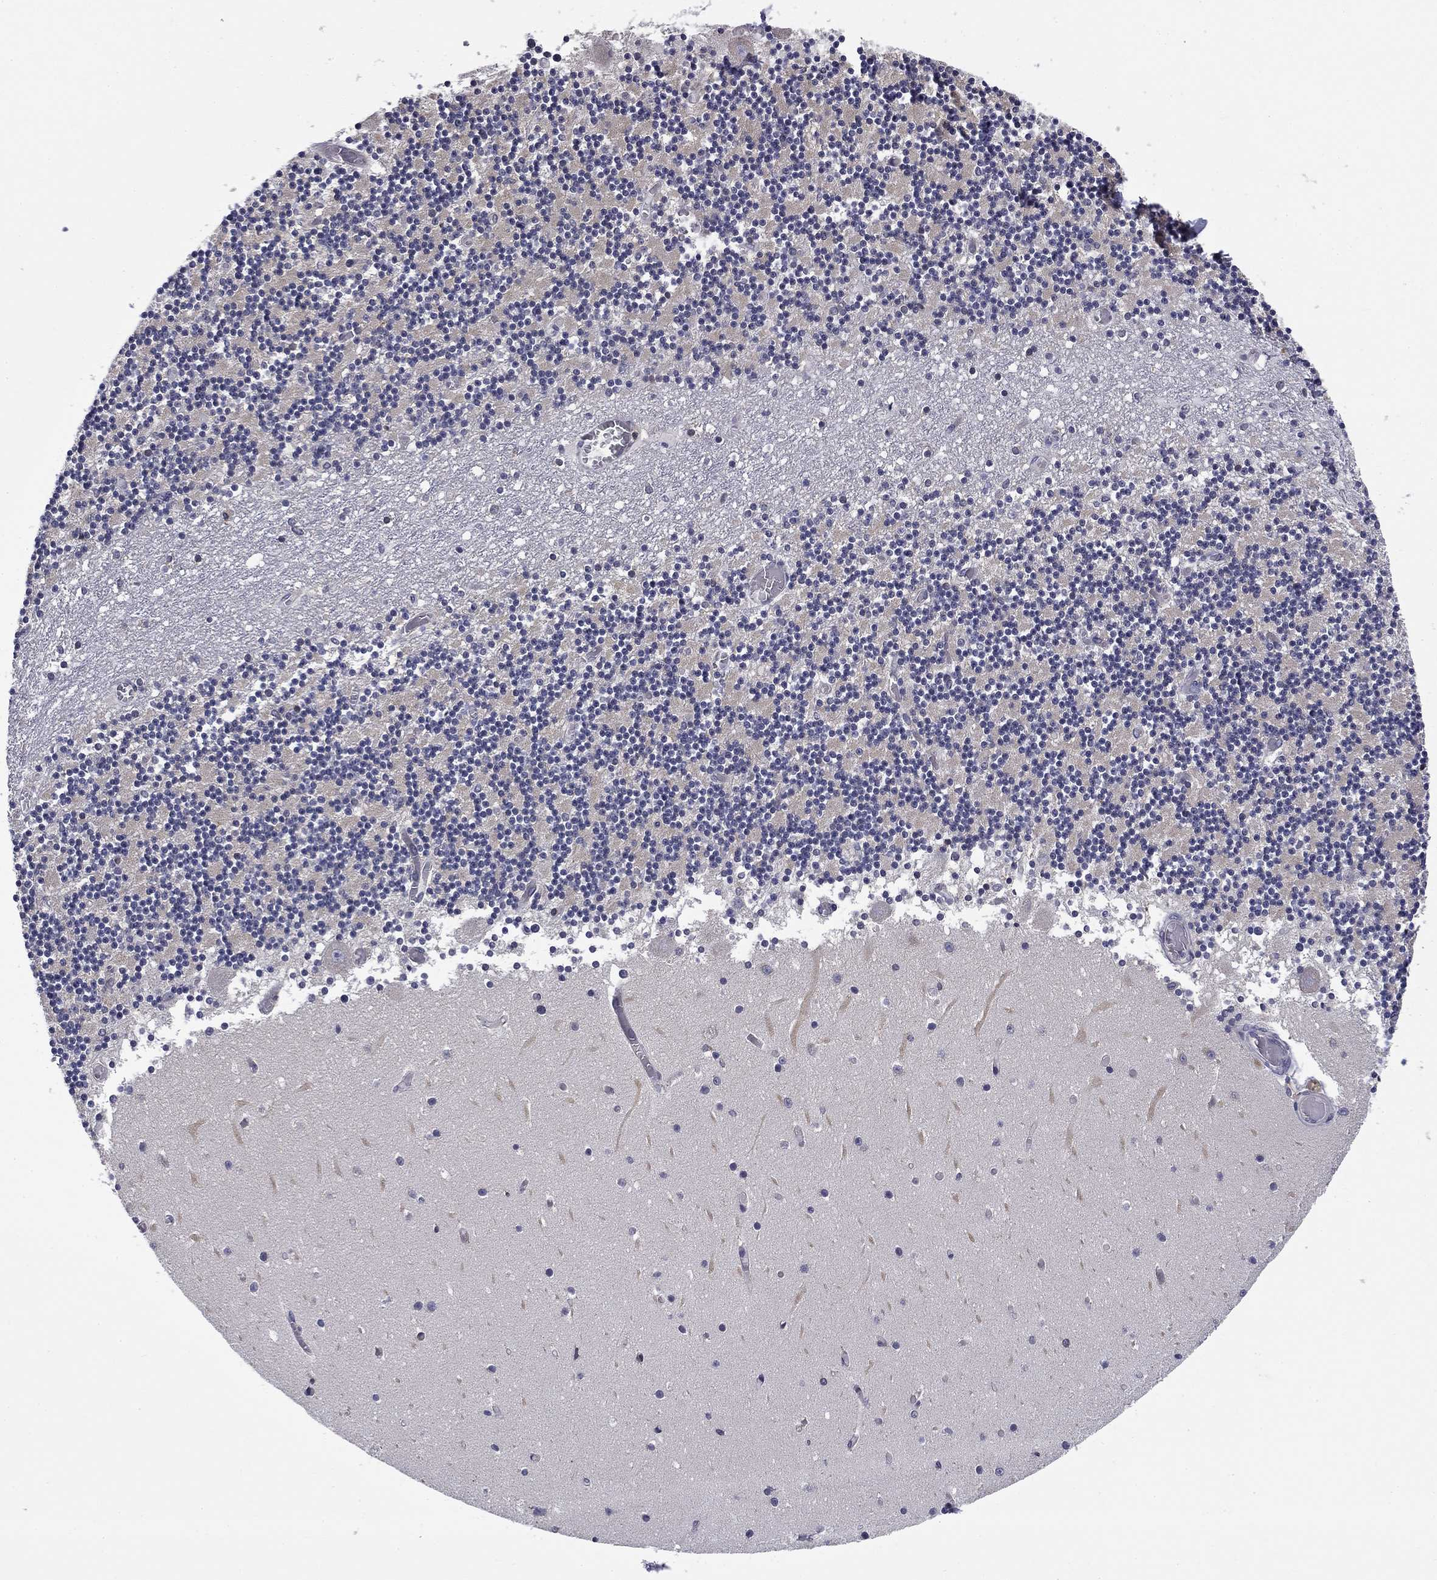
{"staining": {"intensity": "negative", "quantity": "none", "location": "none"}, "tissue": "cerebellum", "cell_type": "Cells in granular layer", "image_type": "normal", "snomed": [{"axis": "morphology", "description": "Normal tissue, NOS"}, {"axis": "topography", "description": "Cerebellum"}], "caption": "IHC photomicrograph of unremarkable cerebellum: cerebellum stained with DAB (3,3'-diaminobenzidine) shows no significant protein positivity in cells in granular layer.", "gene": "ARHGAP45", "patient": {"sex": "female", "age": 28}}